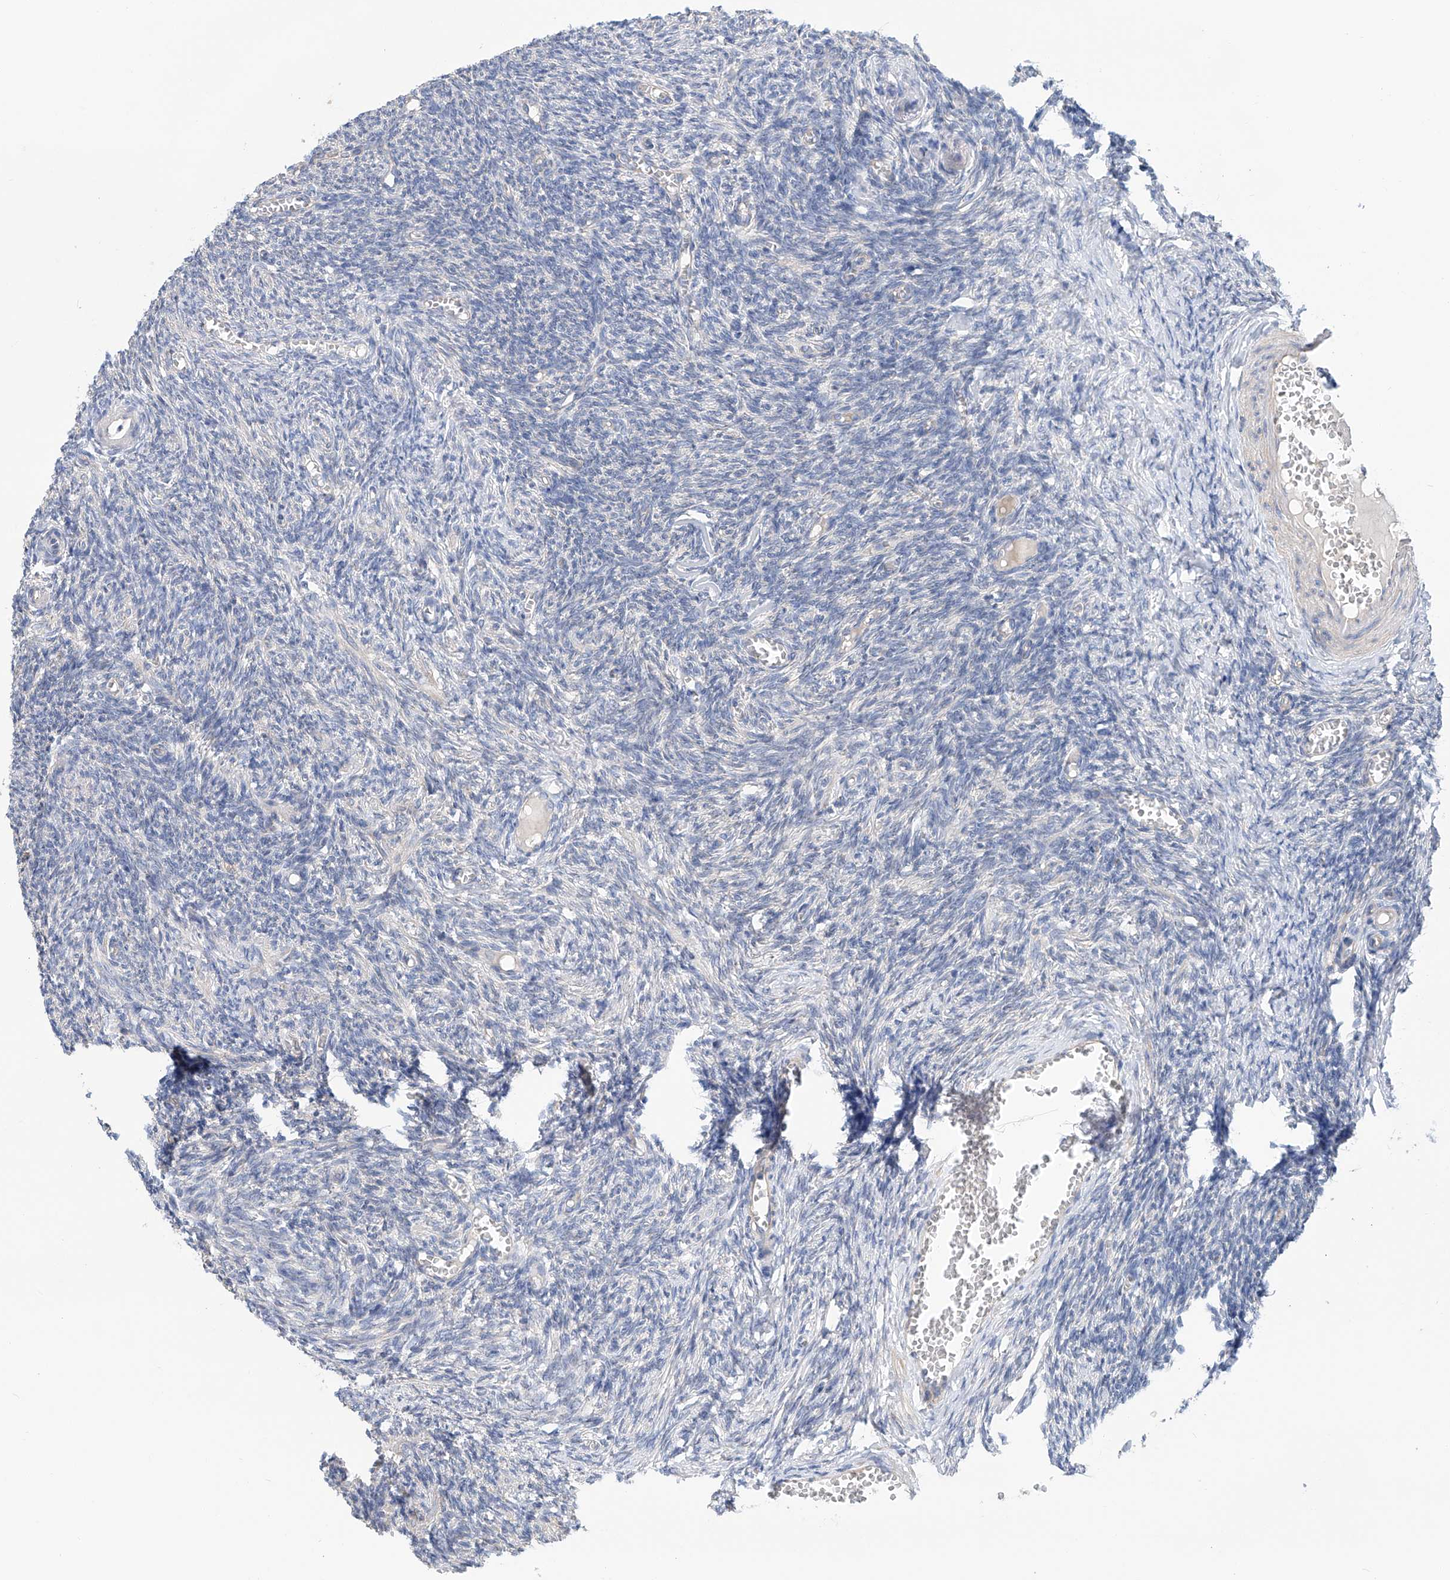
{"staining": {"intensity": "negative", "quantity": "none", "location": "none"}, "tissue": "ovary", "cell_type": "Follicle cells", "image_type": "normal", "snomed": [{"axis": "morphology", "description": "Normal tissue, NOS"}, {"axis": "topography", "description": "Ovary"}], "caption": "This is an IHC histopathology image of unremarkable human ovary. There is no staining in follicle cells.", "gene": "SLC22A7", "patient": {"sex": "female", "age": 27}}